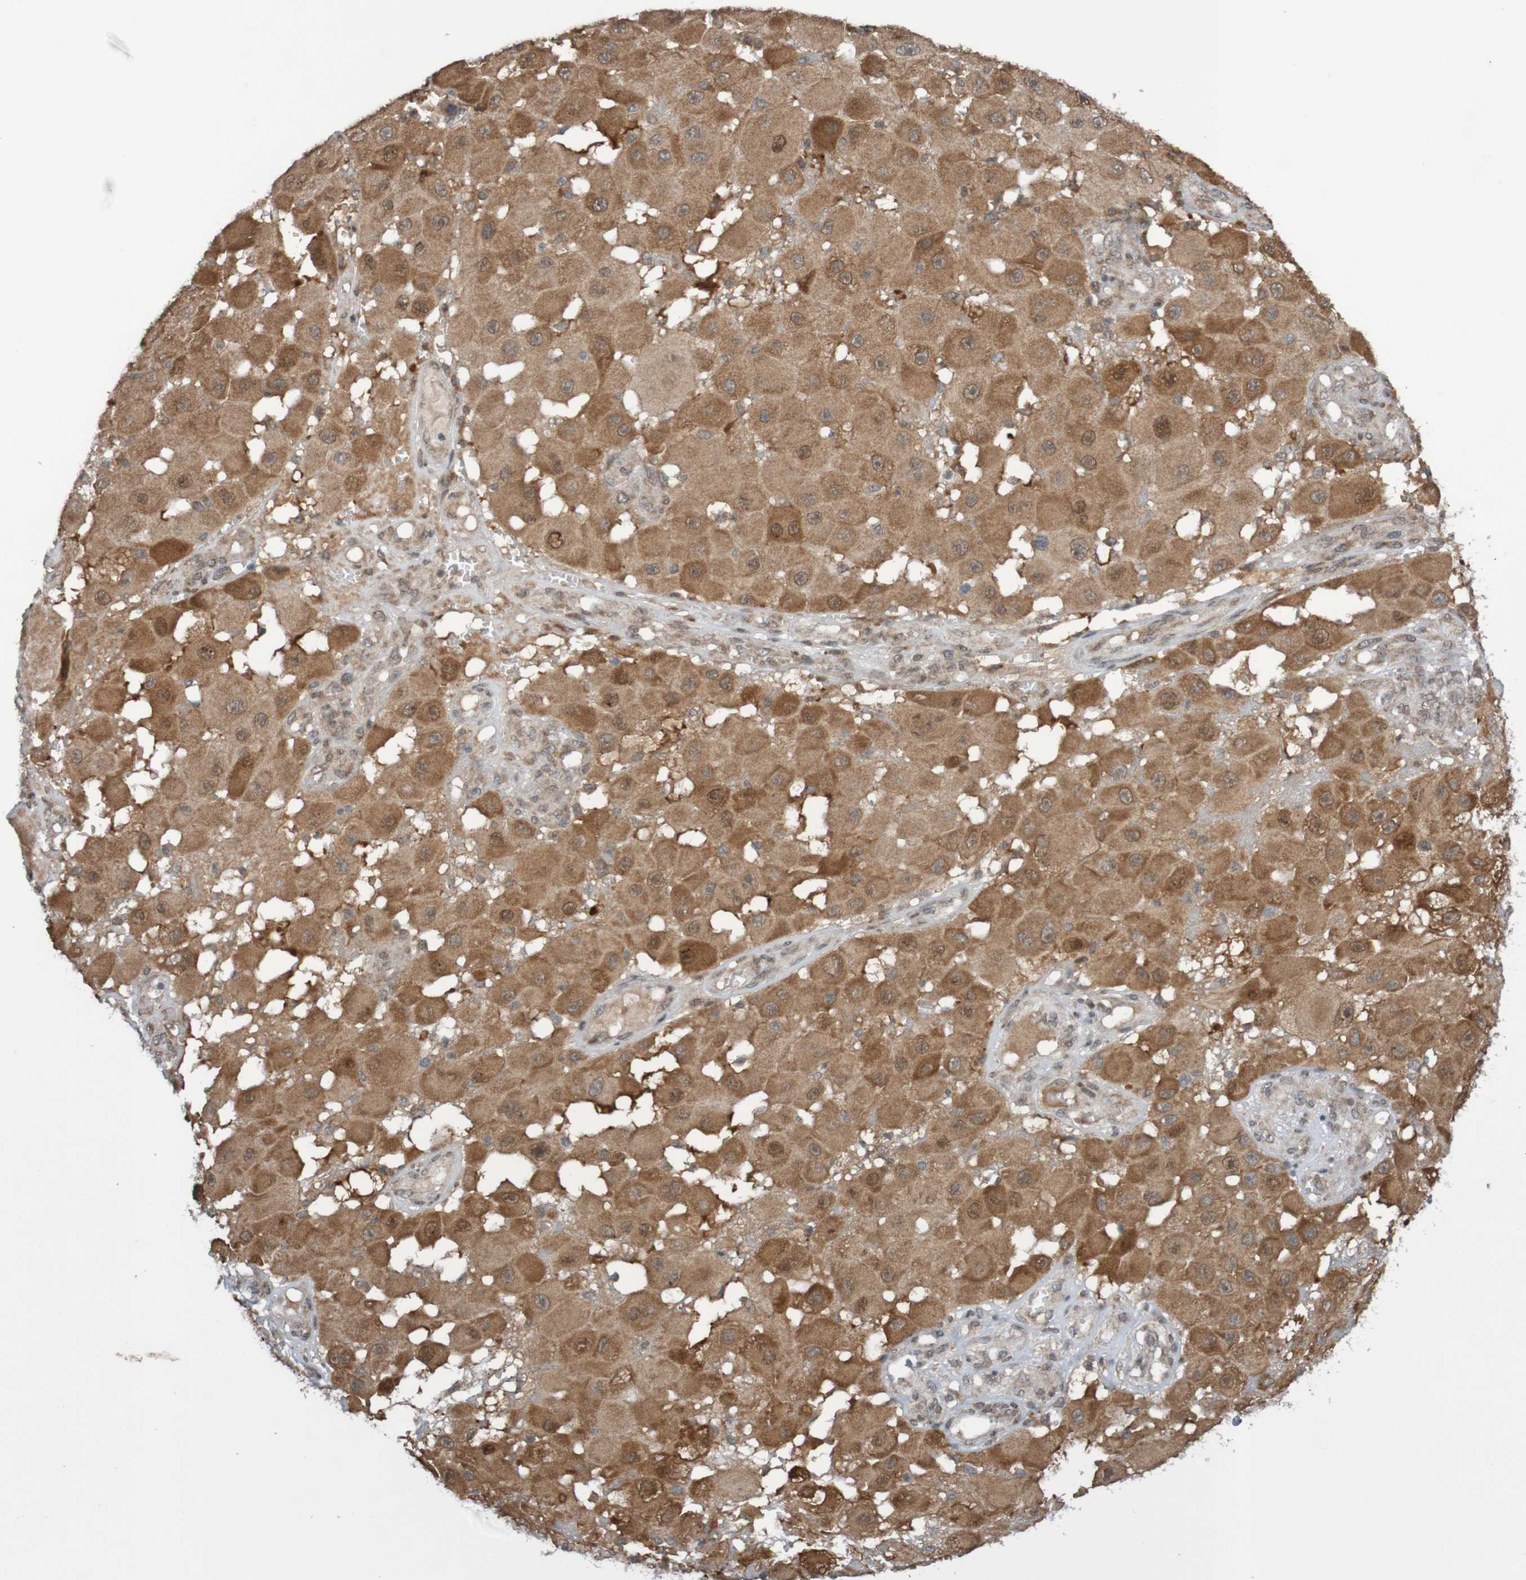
{"staining": {"intensity": "moderate", "quantity": ">75%", "location": "cytoplasmic/membranous"}, "tissue": "melanoma", "cell_type": "Tumor cells", "image_type": "cancer", "snomed": [{"axis": "morphology", "description": "Malignant melanoma, NOS"}, {"axis": "topography", "description": "Skin"}], "caption": "Human melanoma stained for a protein (brown) shows moderate cytoplasmic/membranous positive staining in approximately >75% of tumor cells.", "gene": "ITLN1", "patient": {"sex": "female", "age": 81}}